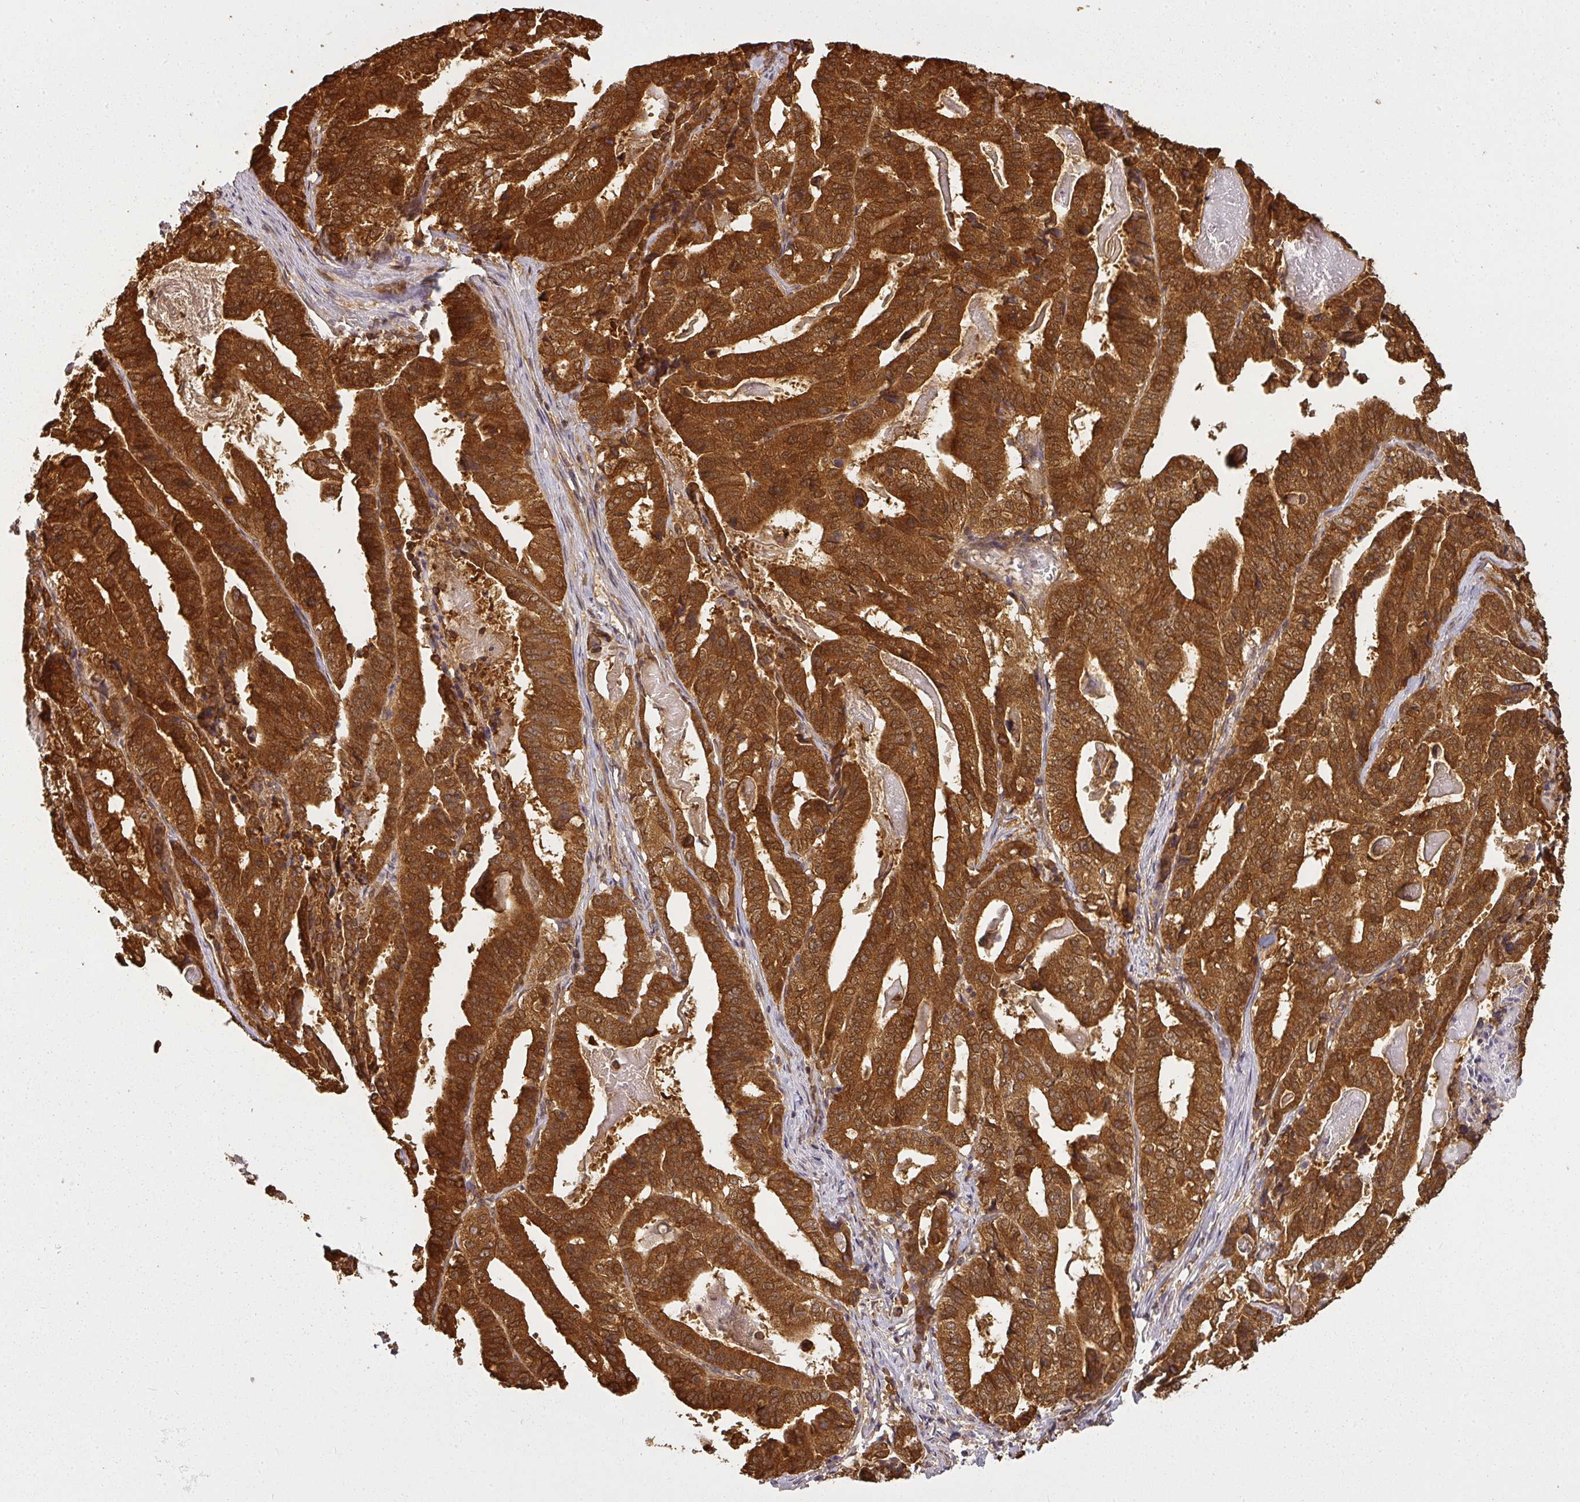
{"staining": {"intensity": "strong", "quantity": ">75%", "location": "cytoplasmic/membranous"}, "tissue": "stomach cancer", "cell_type": "Tumor cells", "image_type": "cancer", "snomed": [{"axis": "morphology", "description": "Adenocarcinoma, NOS"}, {"axis": "topography", "description": "Stomach"}], "caption": "Strong cytoplasmic/membranous protein staining is appreciated in approximately >75% of tumor cells in stomach adenocarcinoma. (DAB = brown stain, brightfield microscopy at high magnification).", "gene": "PPP6R3", "patient": {"sex": "male", "age": 48}}